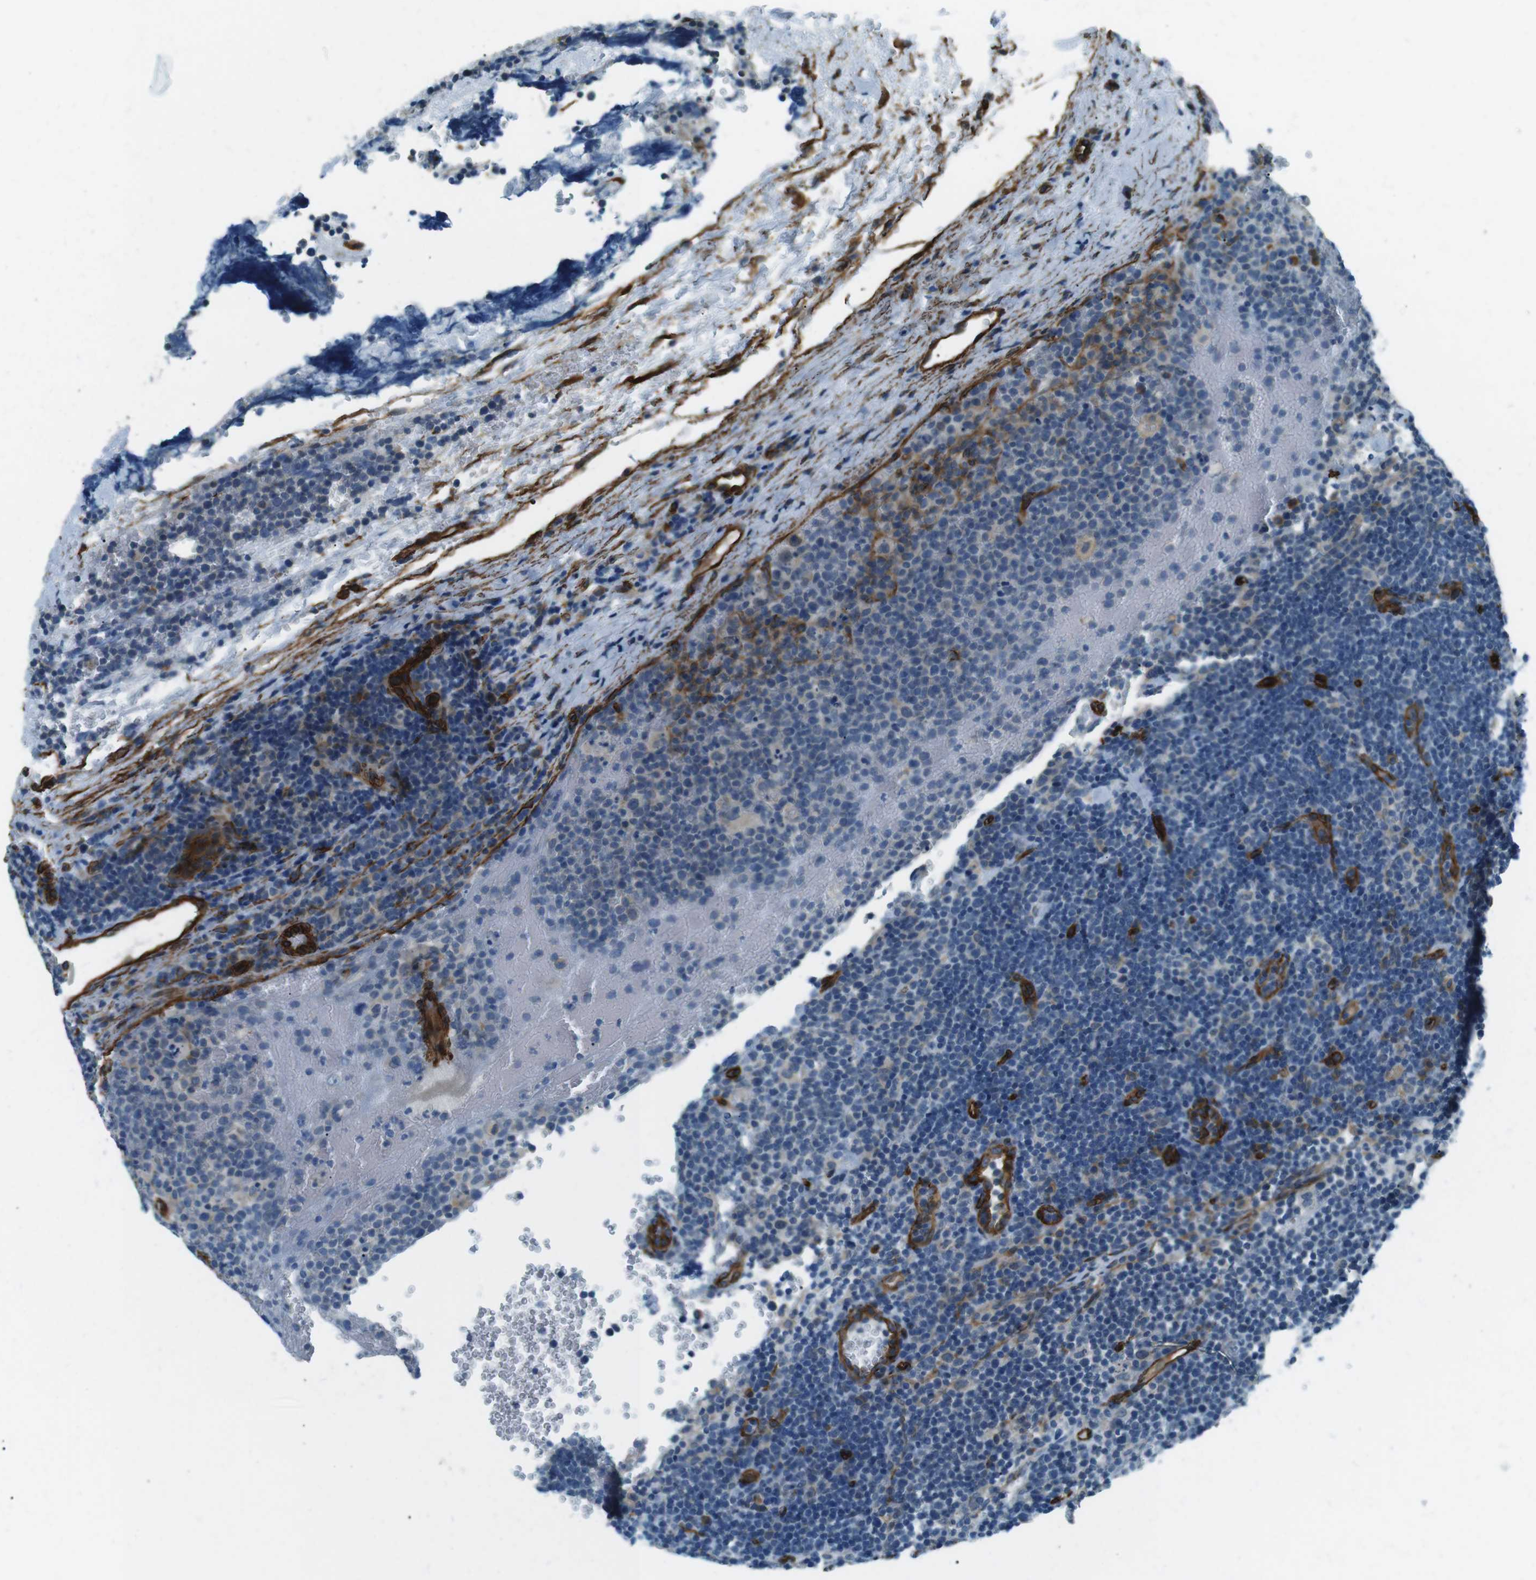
{"staining": {"intensity": "negative", "quantity": "none", "location": "none"}, "tissue": "lymphoma", "cell_type": "Tumor cells", "image_type": "cancer", "snomed": [{"axis": "morphology", "description": "Malignant lymphoma, non-Hodgkin's type, High grade"}, {"axis": "topography", "description": "Lymph node"}], "caption": "Protein analysis of high-grade malignant lymphoma, non-Hodgkin's type displays no significant positivity in tumor cells.", "gene": "ODR4", "patient": {"sex": "male", "age": 61}}